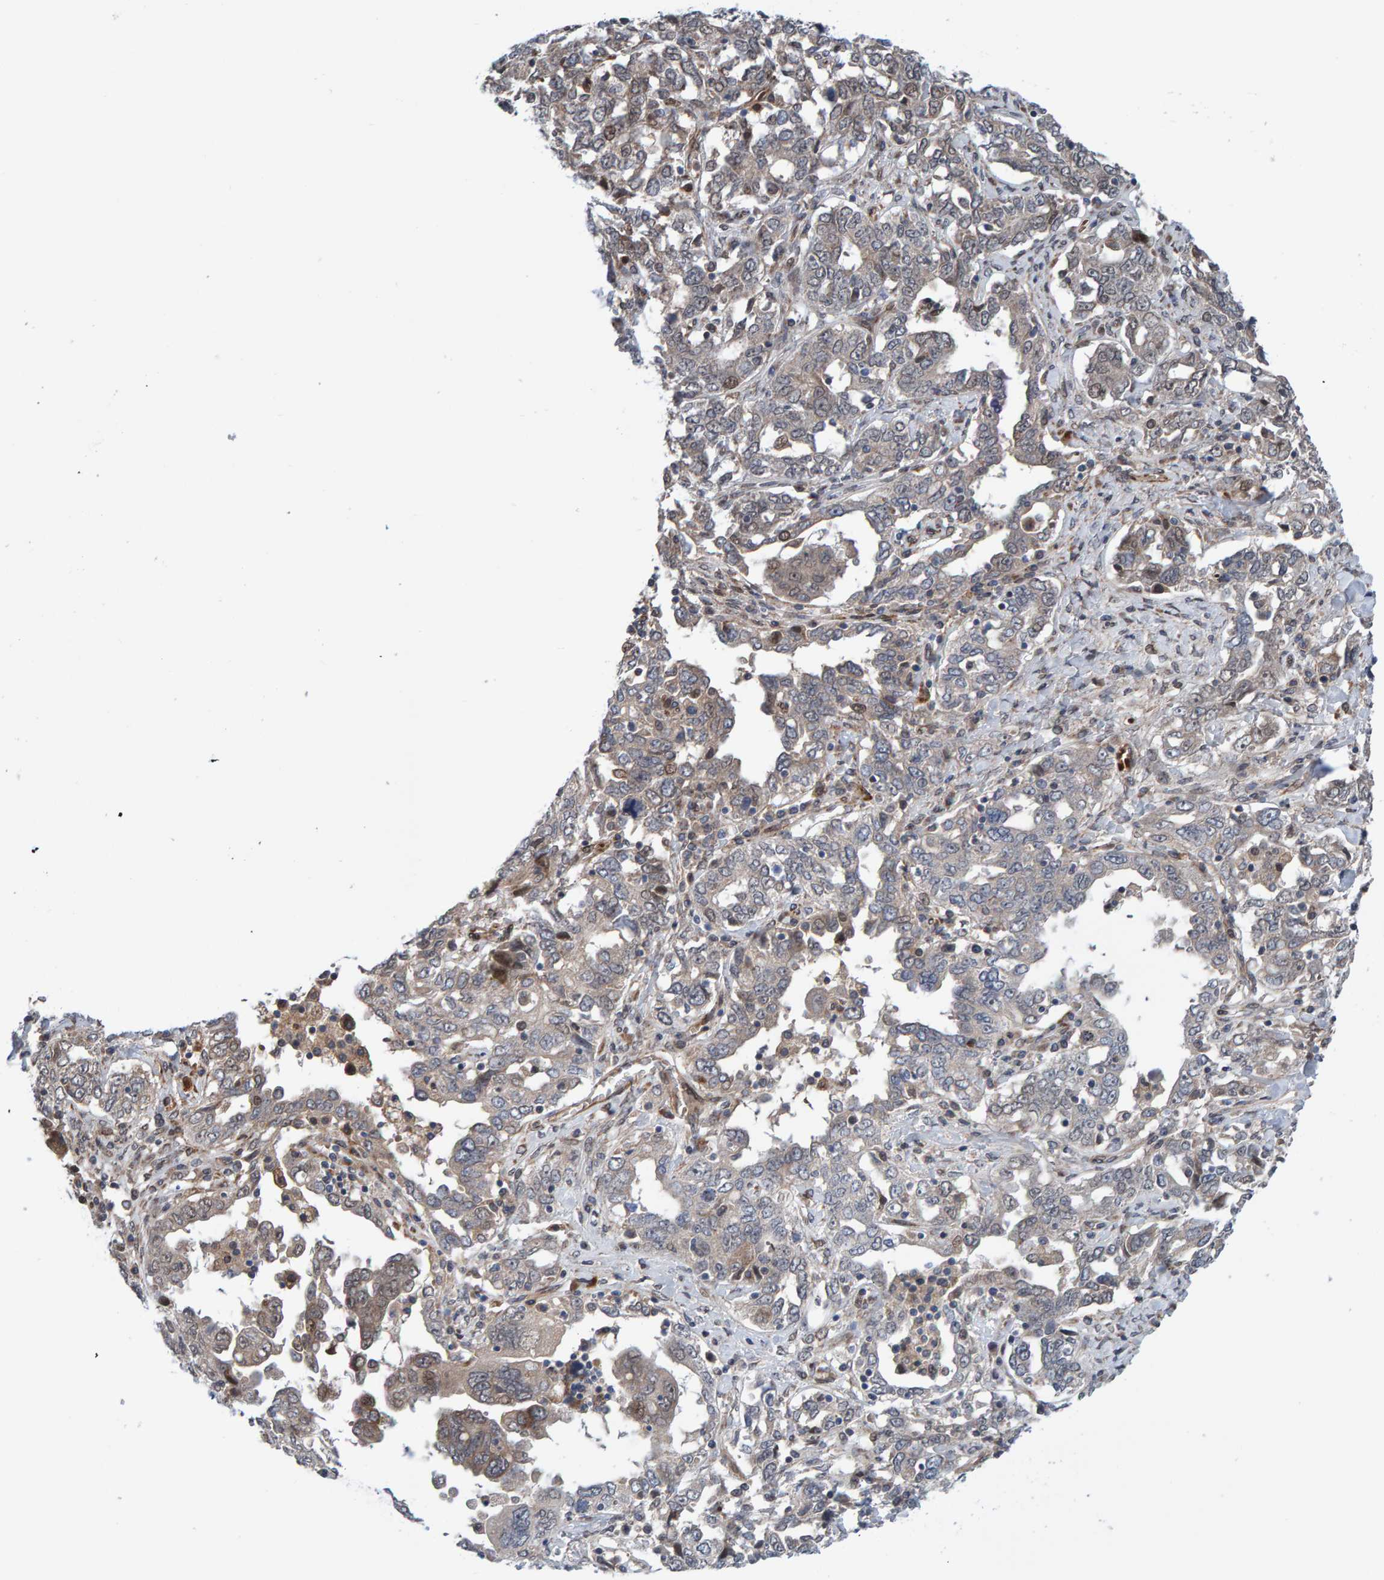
{"staining": {"intensity": "strong", "quantity": "<25%", "location": "cytoplasmic/membranous"}, "tissue": "ovarian cancer", "cell_type": "Tumor cells", "image_type": "cancer", "snomed": [{"axis": "morphology", "description": "Cystadenocarcinoma, mucinous, NOS"}, {"axis": "topography", "description": "Ovary"}], "caption": "Protein staining of ovarian cancer (mucinous cystadenocarcinoma) tissue demonstrates strong cytoplasmic/membranous staining in about <25% of tumor cells.", "gene": "MFSD6L", "patient": {"sex": "female", "age": 73}}